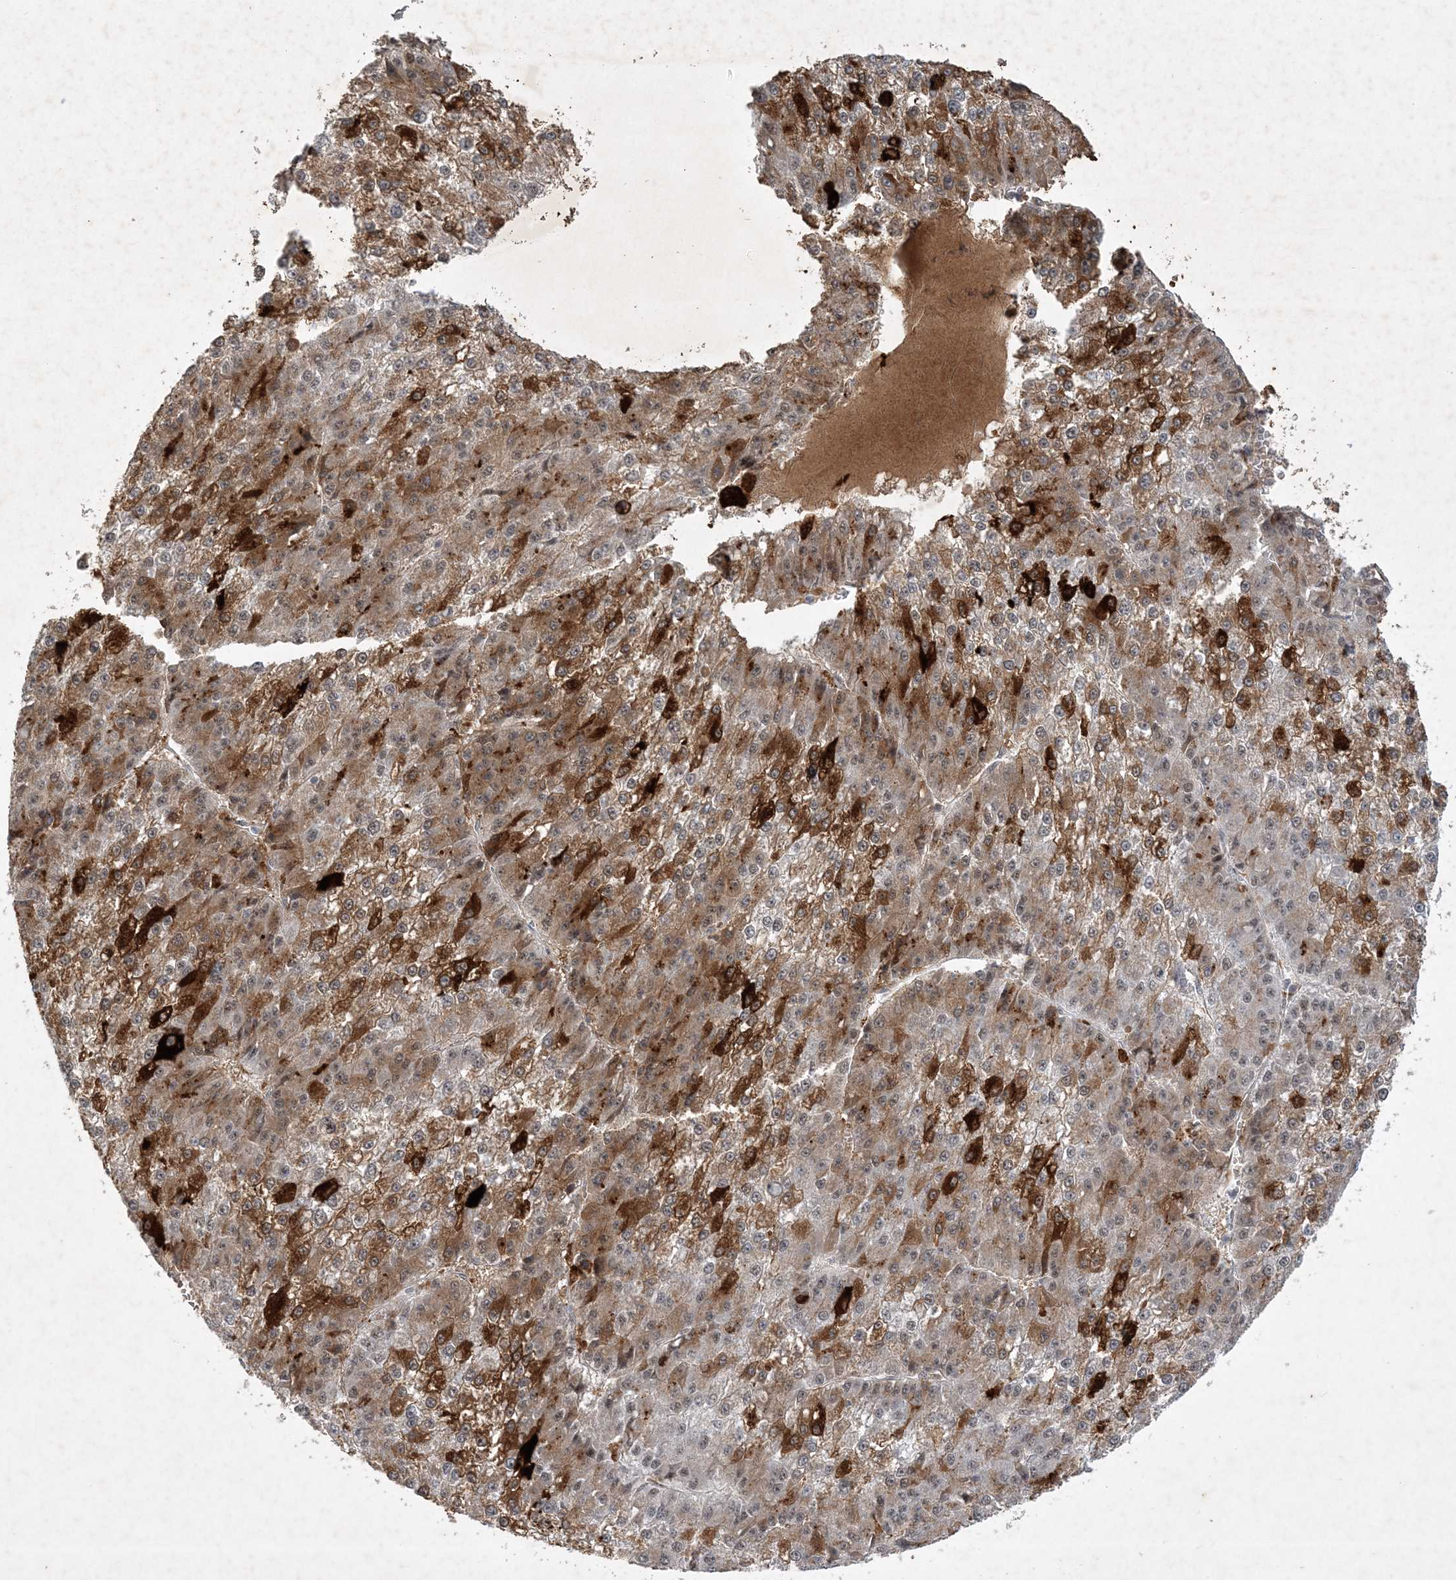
{"staining": {"intensity": "strong", "quantity": ">75%", "location": "cytoplasmic/membranous"}, "tissue": "liver cancer", "cell_type": "Tumor cells", "image_type": "cancer", "snomed": [{"axis": "morphology", "description": "Carcinoma, Hepatocellular, NOS"}, {"axis": "topography", "description": "Liver"}], "caption": "Tumor cells exhibit strong cytoplasmic/membranous staining in about >75% of cells in liver hepatocellular carcinoma.", "gene": "THG1L", "patient": {"sex": "female", "age": 73}}